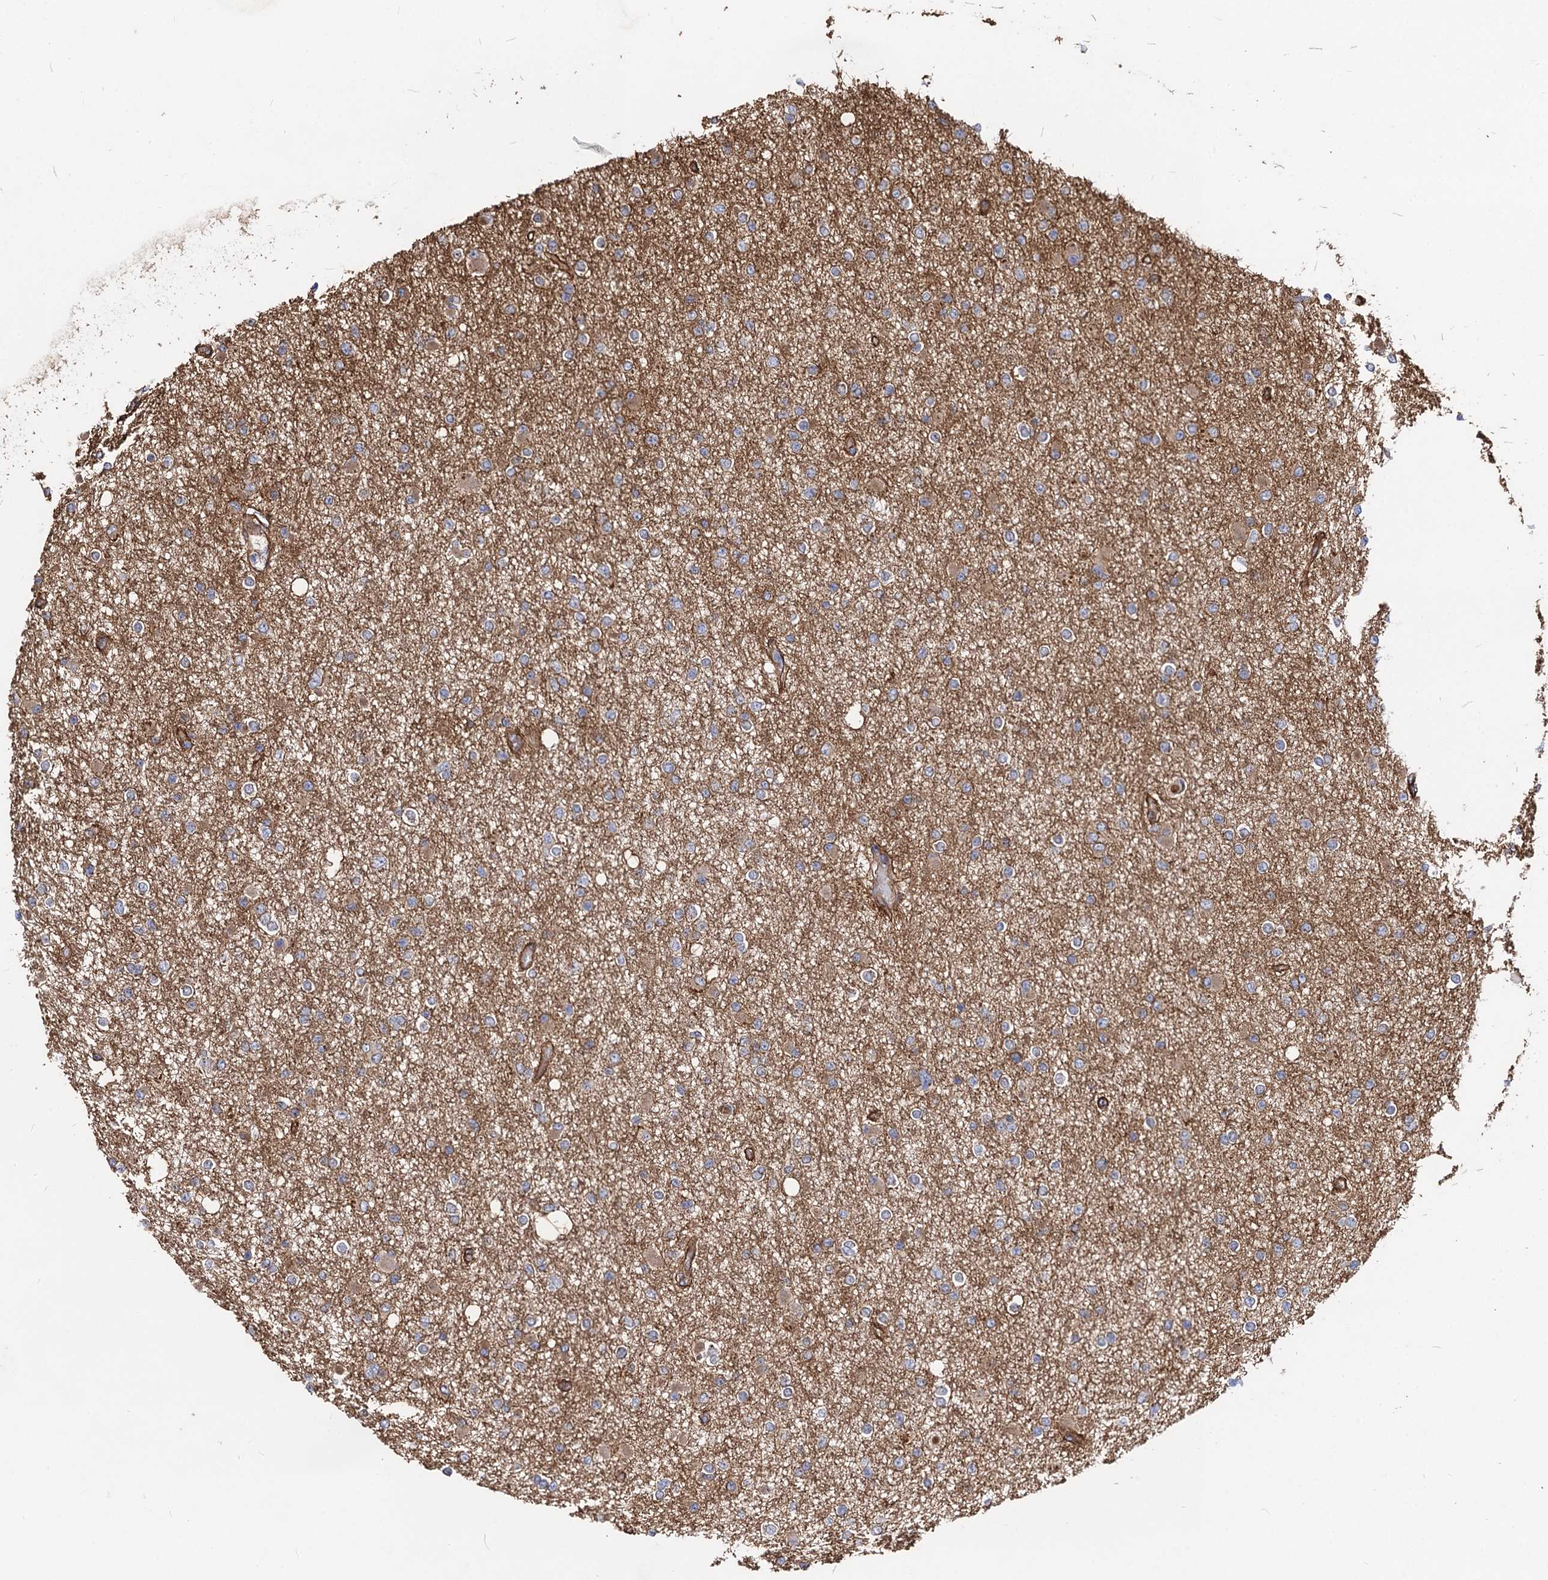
{"staining": {"intensity": "negative", "quantity": "none", "location": "none"}, "tissue": "glioma", "cell_type": "Tumor cells", "image_type": "cancer", "snomed": [{"axis": "morphology", "description": "Glioma, malignant, Low grade"}, {"axis": "topography", "description": "Brain"}], "caption": "Tumor cells show no significant positivity in glioma.", "gene": "CIP2A", "patient": {"sex": "female", "age": 22}}